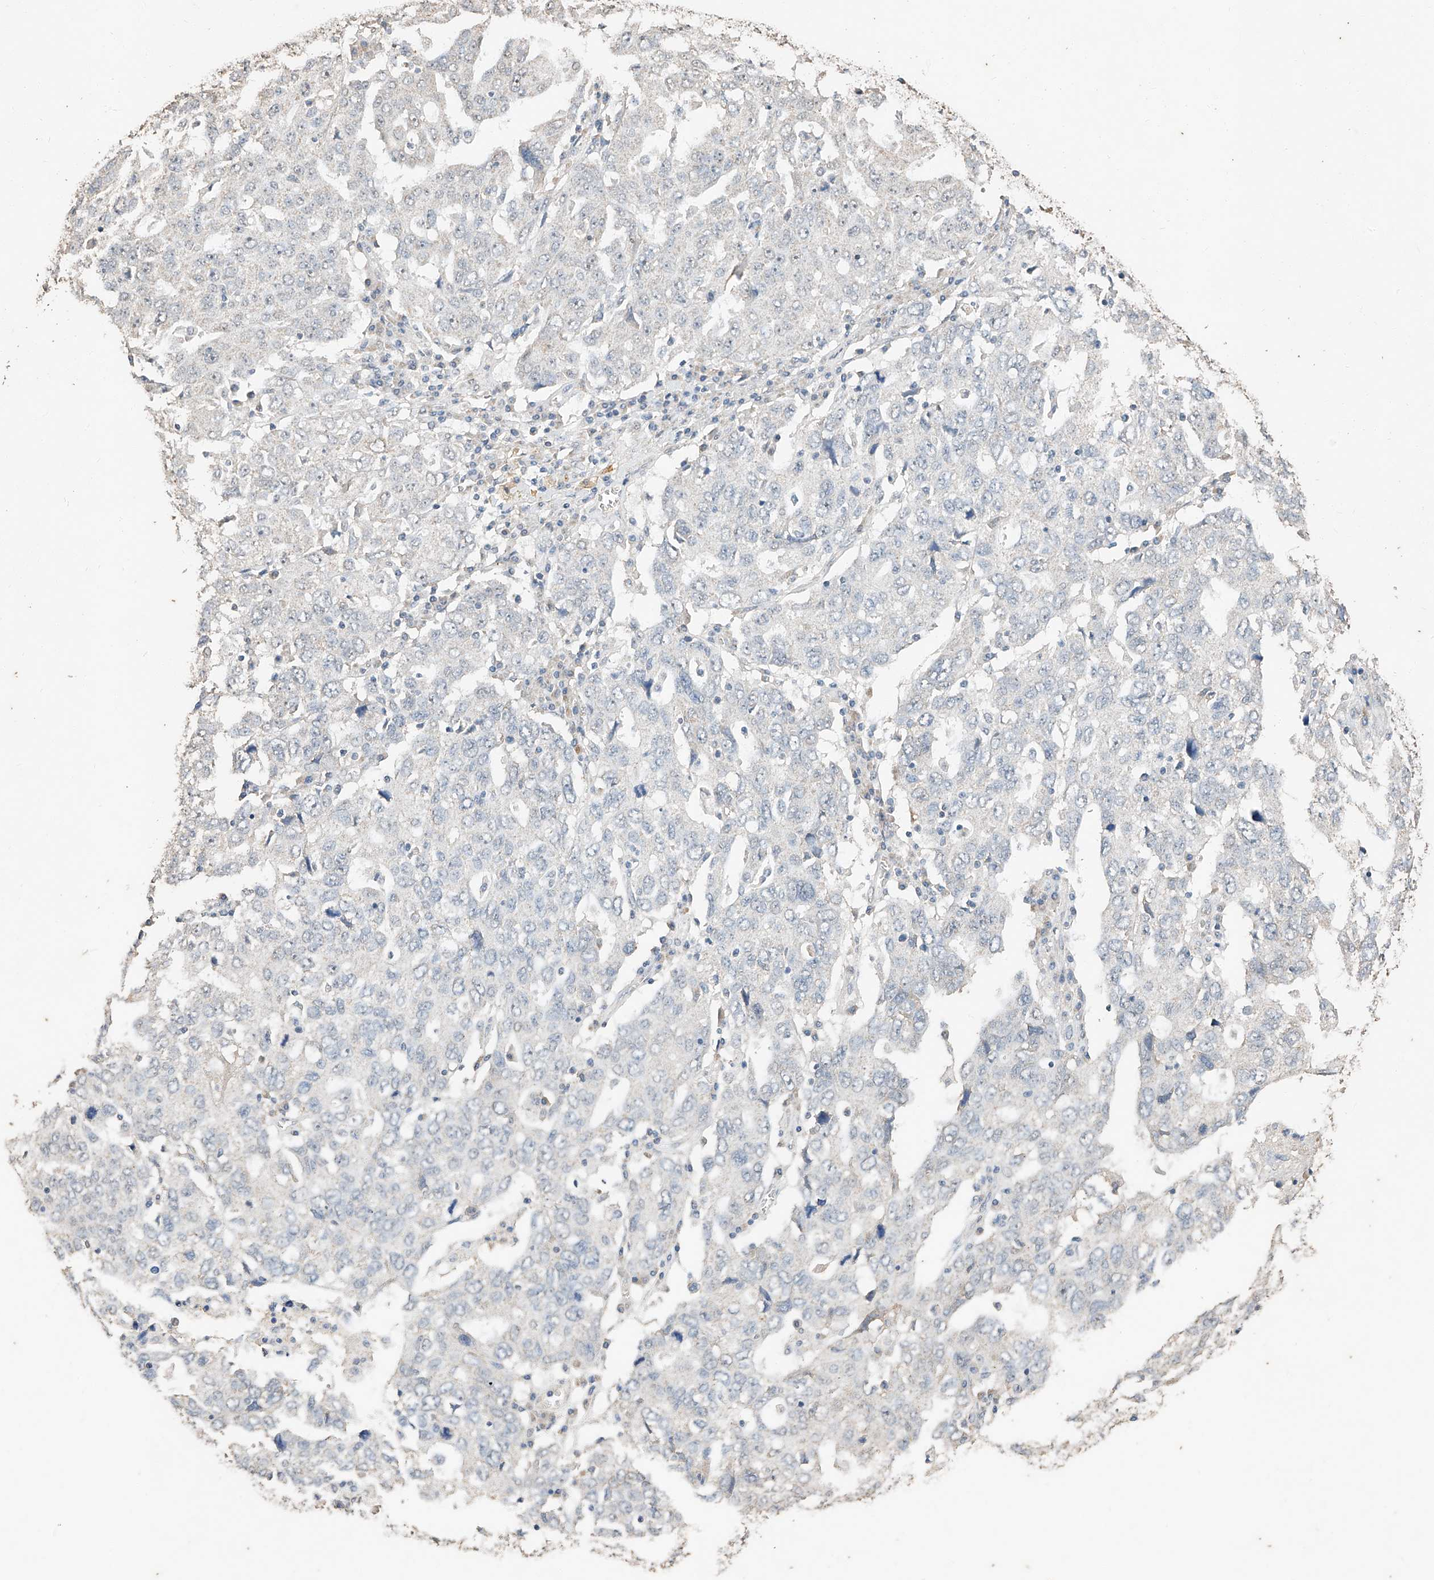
{"staining": {"intensity": "negative", "quantity": "none", "location": "none"}, "tissue": "ovarian cancer", "cell_type": "Tumor cells", "image_type": "cancer", "snomed": [{"axis": "morphology", "description": "Carcinoma, endometroid"}, {"axis": "topography", "description": "Ovary"}], "caption": "The immunohistochemistry (IHC) image has no significant expression in tumor cells of endometroid carcinoma (ovarian) tissue.", "gene": "CERS4", "patient": {"sex": "female", "age": 62}}